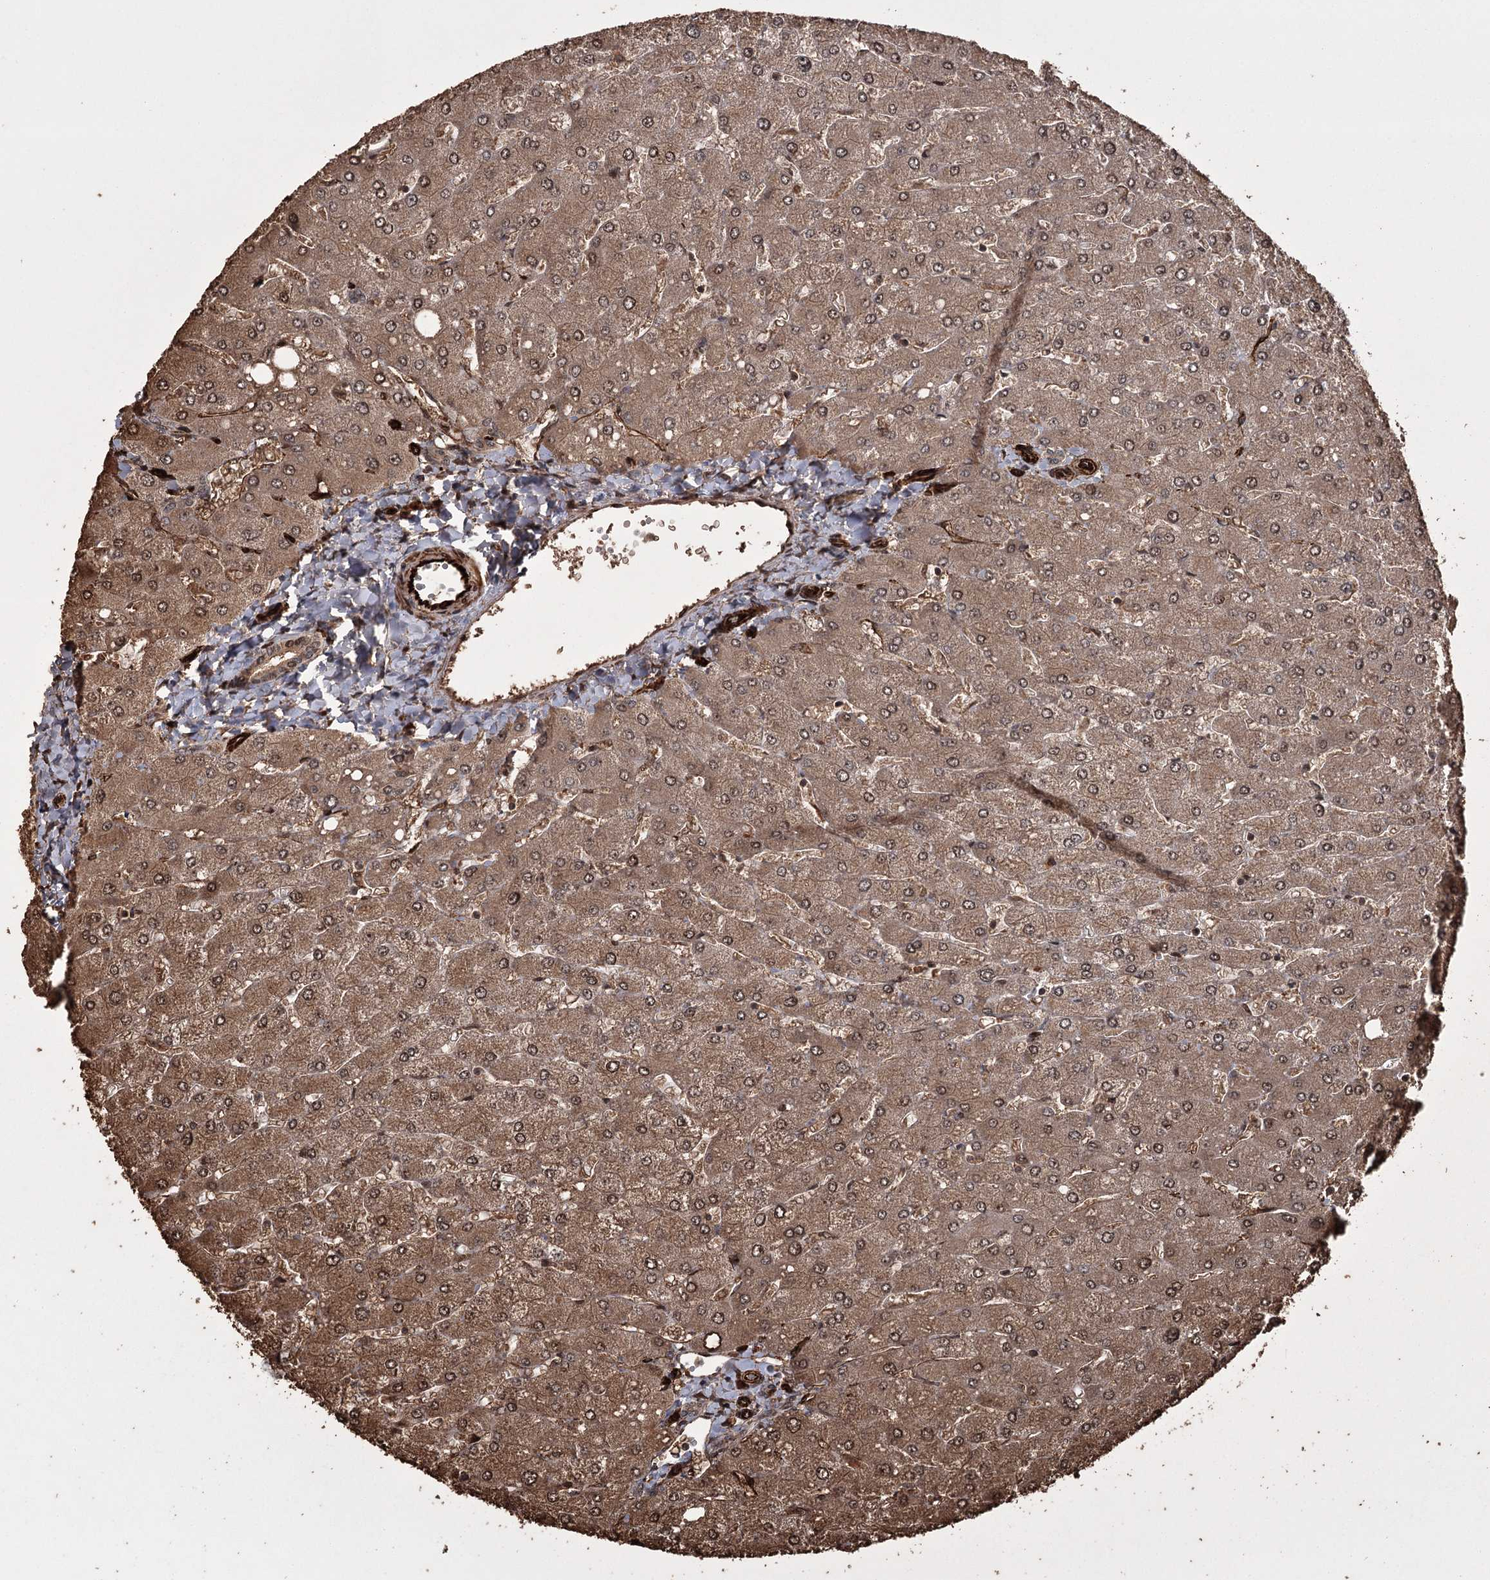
{"staining": {"intensity": "weak", "quantity": ">75%", "location": "cytoplasmic/membranous,nuclear"}, "tissue": "liver", "cell_type": "Cholangiocytes", "image_type": "normal", "snomed": [{"axis": "morphology", "description": "Normal tissue, NOS"}, {"axis": "topography", "description": "Liver"}], "caption": "Protein staining of unremarkable liver shows weak cytoplasmic/membranous,nuclear positivity in approximately >75% of cholangiocytes.", "gene": "RPAP3", "patient": {"sex": "male", "age": 55}}